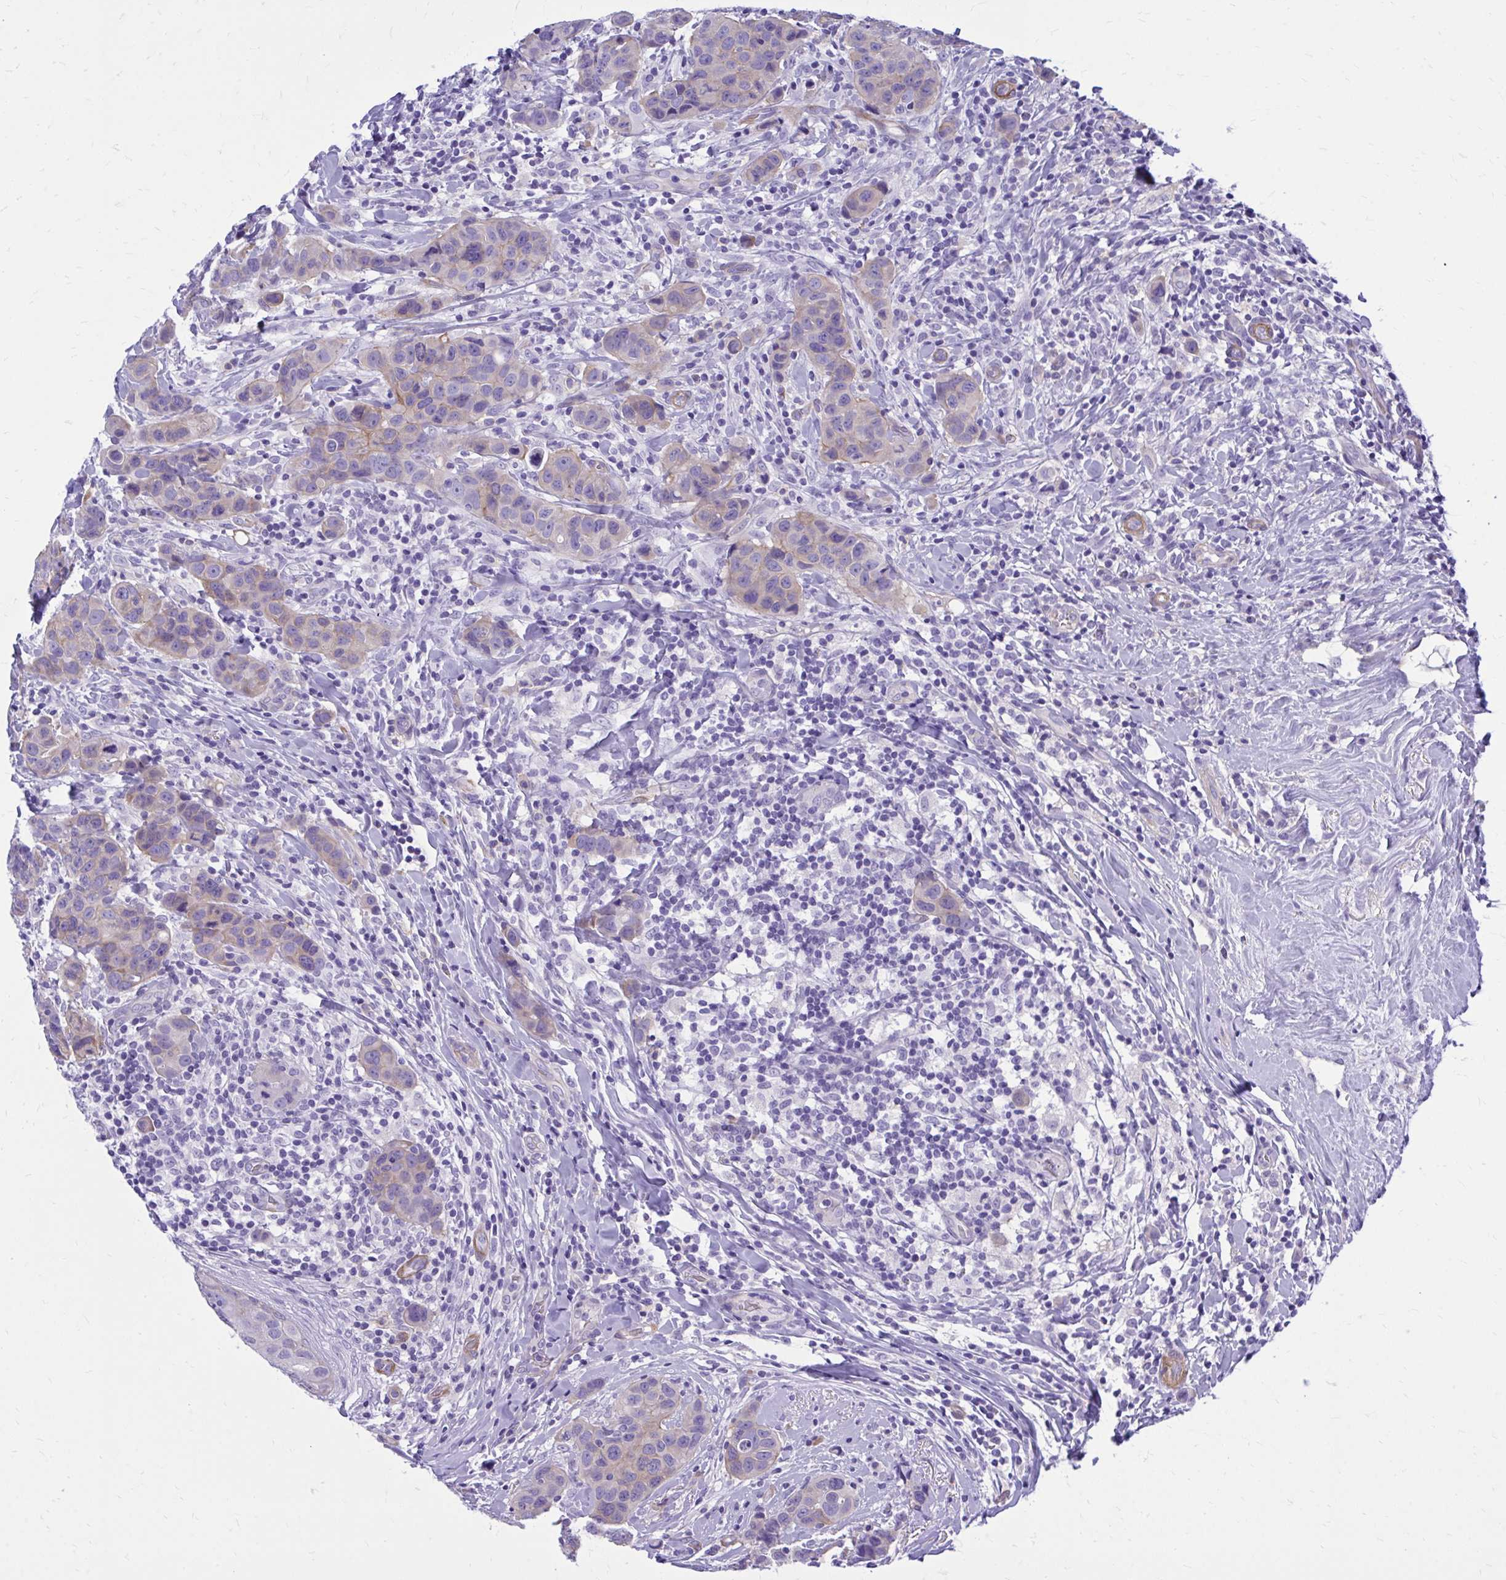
{"staining": {"intensity": "weak", "quantity": "<25%", "location": "cytoplasmic/membranous"}, "tissue": "breast cancer", "cell_type": "Tumor cells", "image_type": "cancer", "snomed": [{"axis": "morphology", "description": "Duct carcinoma"}, {"axis": "topography", "description": "Breast"}], "caption": "This is a histopathology image of immunohistochemistry (IHC) staining of breast cancer (intraductal carcinoma), which shows no positivity in tumor cells.", "gene": "EPB41L1", "patient": {"sex": "female", "age": 24}}